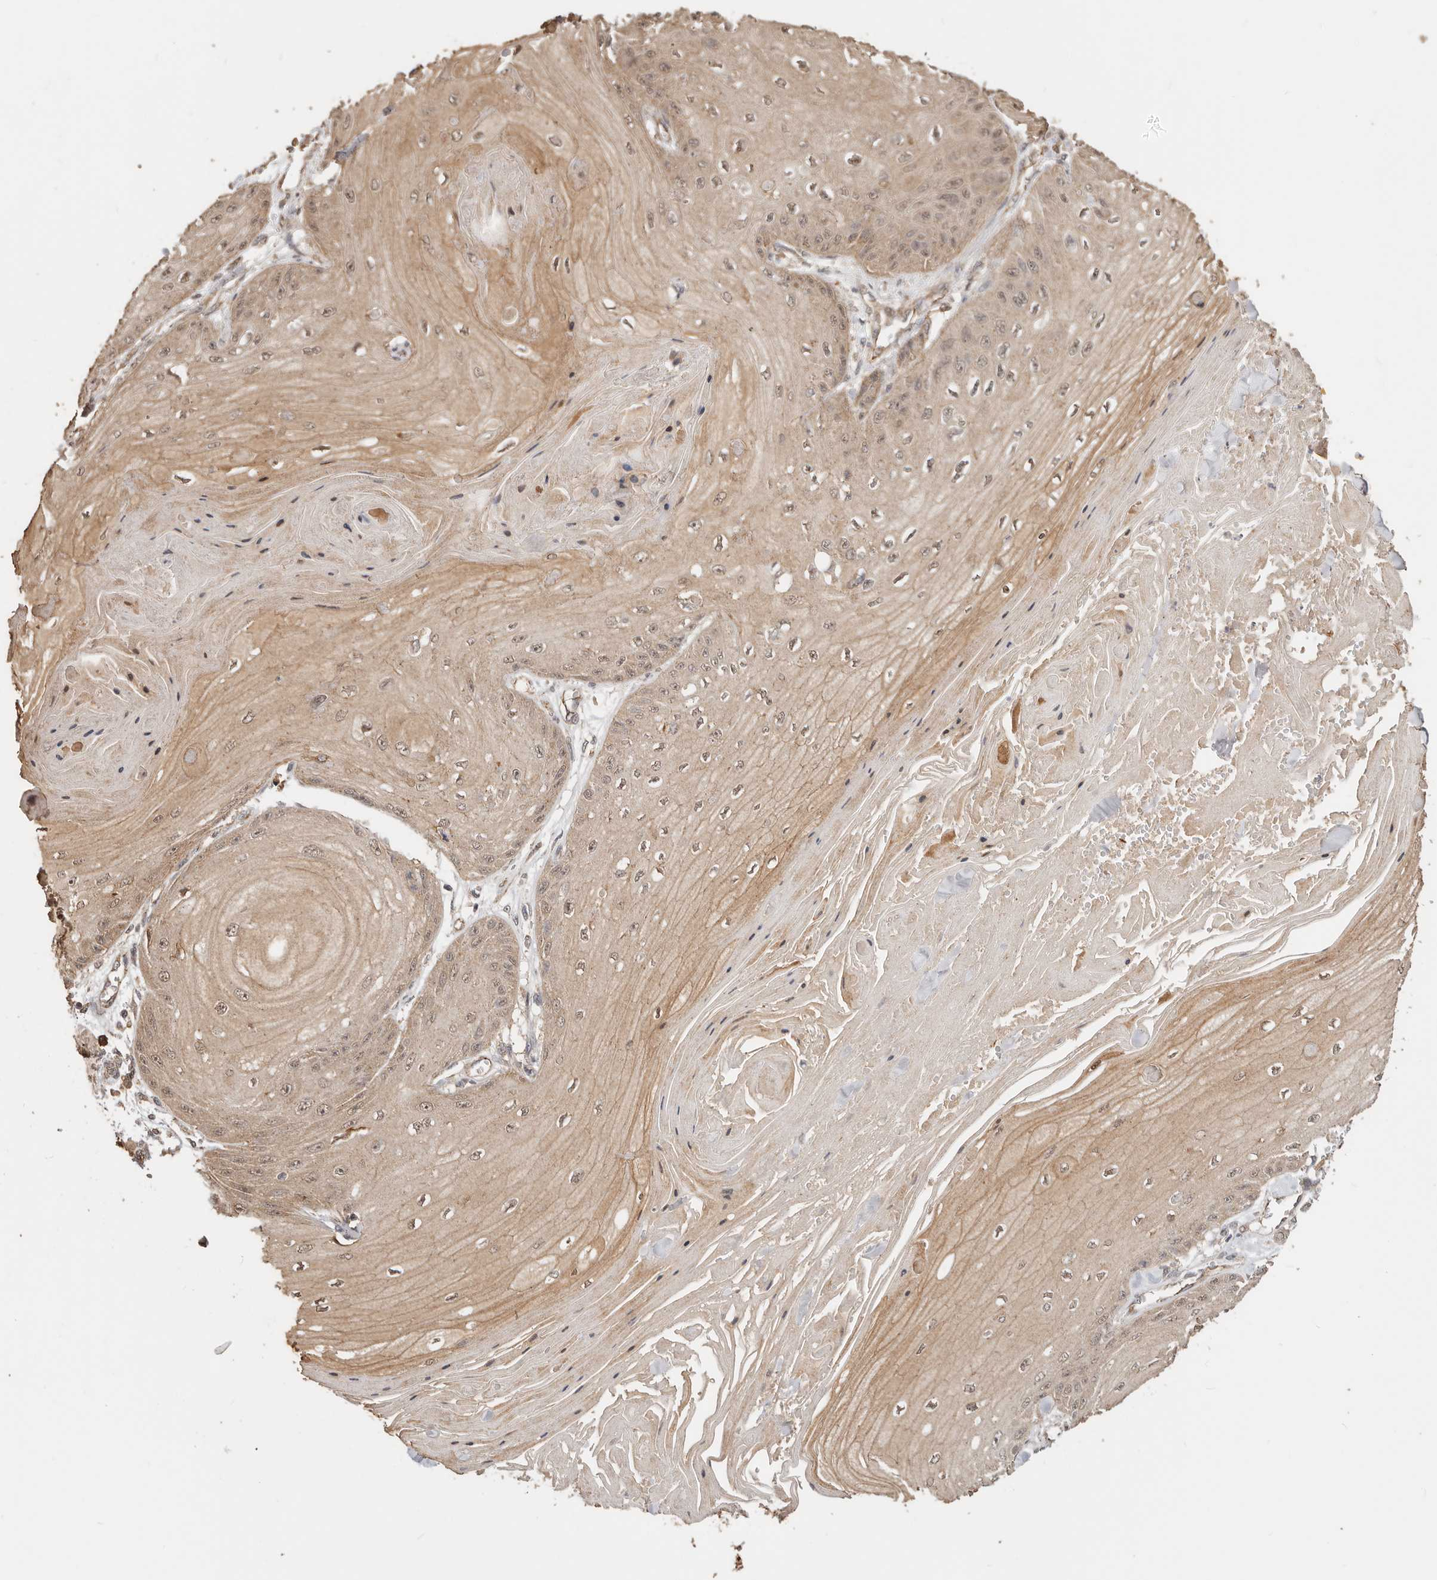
{"staining": {"intensity": "weak", "quantity": ">75%", "location": "cytoplasmic/membranous,nuclear"}, "tissue": "skin cancer", "cell_type": "Tumor cells", "image_type": "cancer", "snomed": [{"axis": "morphology", "description": "Squamous cell carcinoma, NOS"}, {"axis": "topography", "description": "Skin"}], "caption": "DAB (3,3'-diaminobenzidine) immunohistochemical staining of skin squamous cell carcinoma exhibits weak cytoplasmic/membranous and nuclear protein staining in approximately >75% of tumor cells.", "gene": "AFDN", "patient": {"sex": "male", "age": 74}}